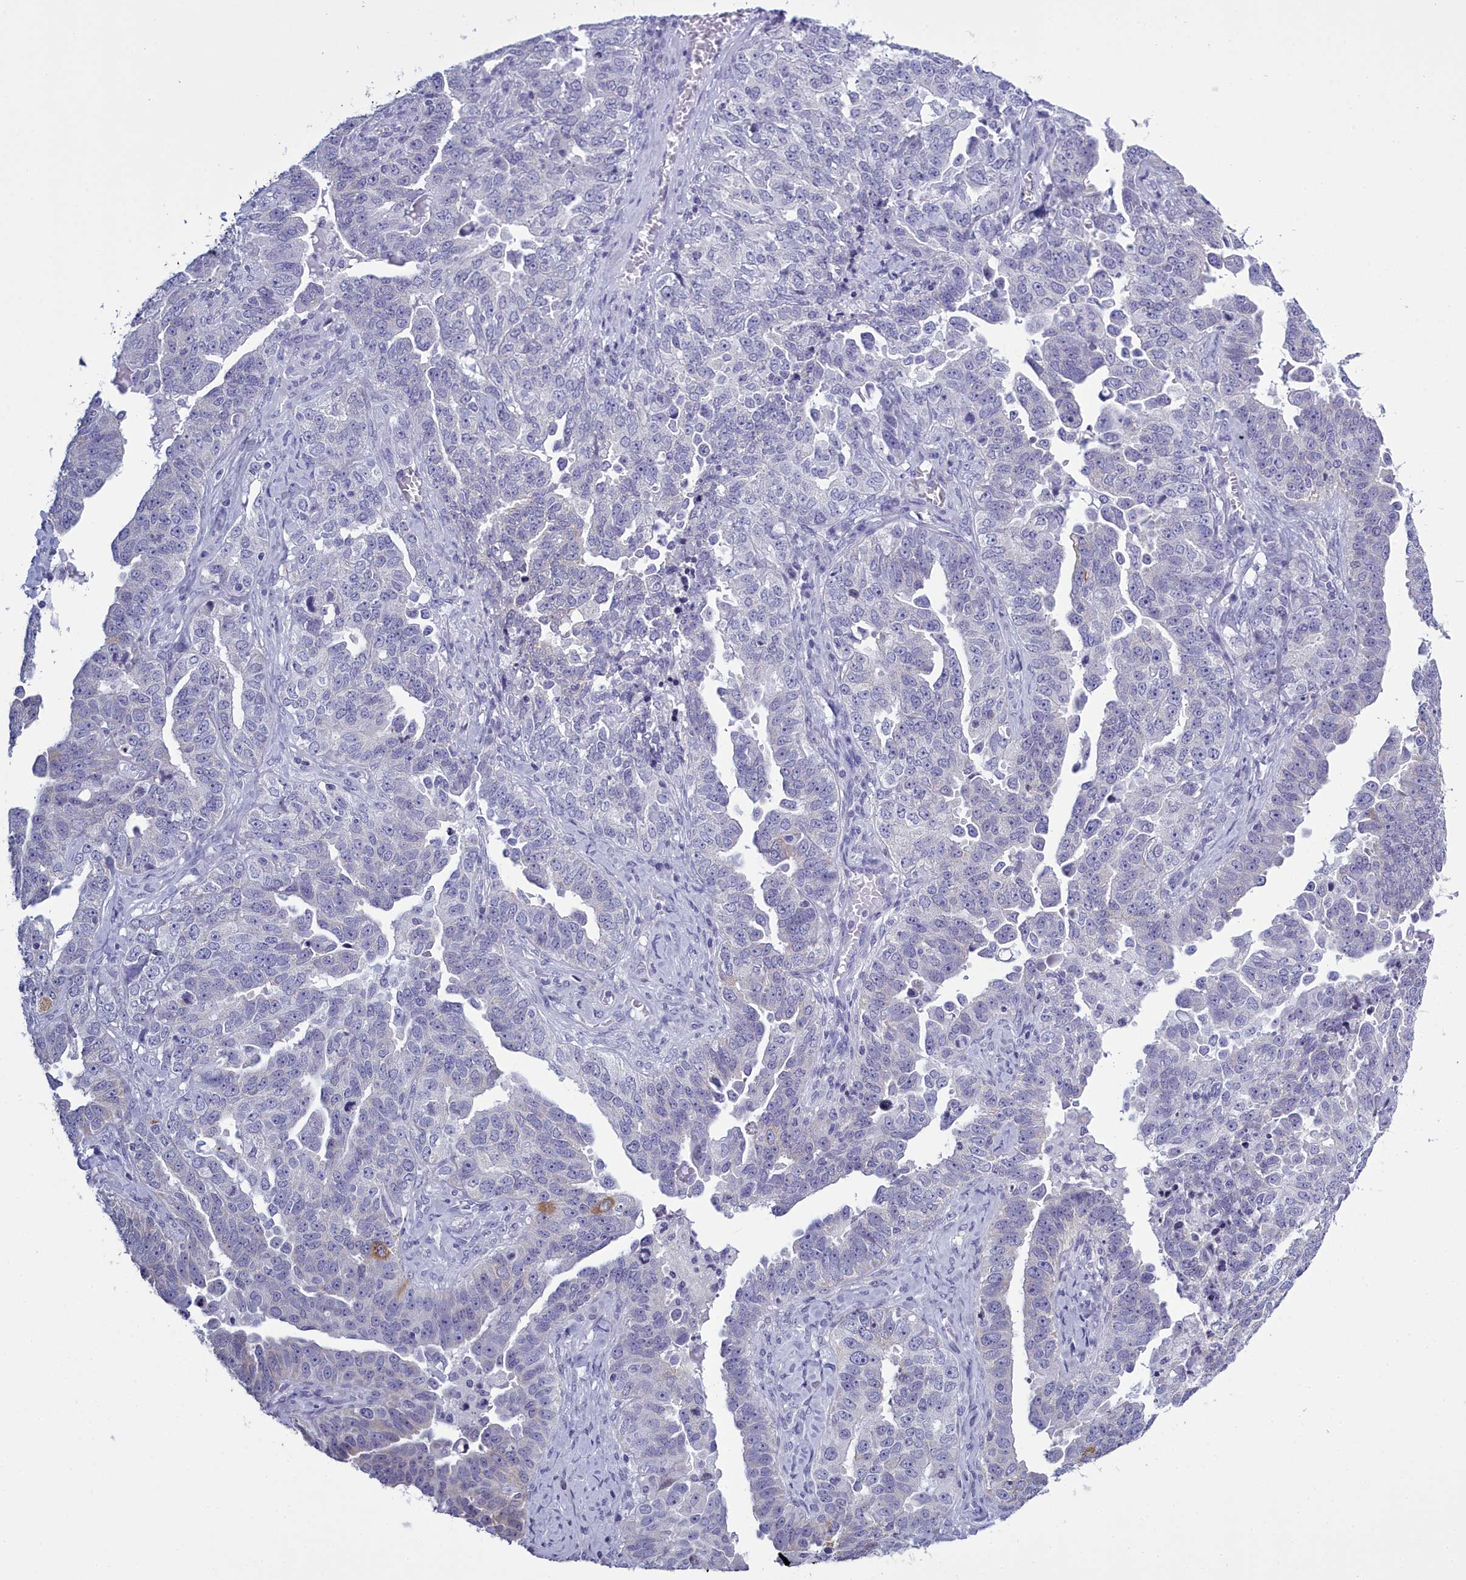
{"staining": {"intensity": "negative", "quantity": "none", "location": "none"}, "tissue": "ovarian cancer", "cell_type": "Tumor cells", "image_type": "cancer", "snomed": [{"axis": "morphology", "description": "Carcinoma, endometroid"}, {"axis": "topography", "description": "Ovary"}], "caption": "Ovarian endometroid carcinoma was stained to show a protein in brown. There is no significant staining in tumor cells.", "gene": "MAP6", "patient": {"sex": "female", "age": 62}}